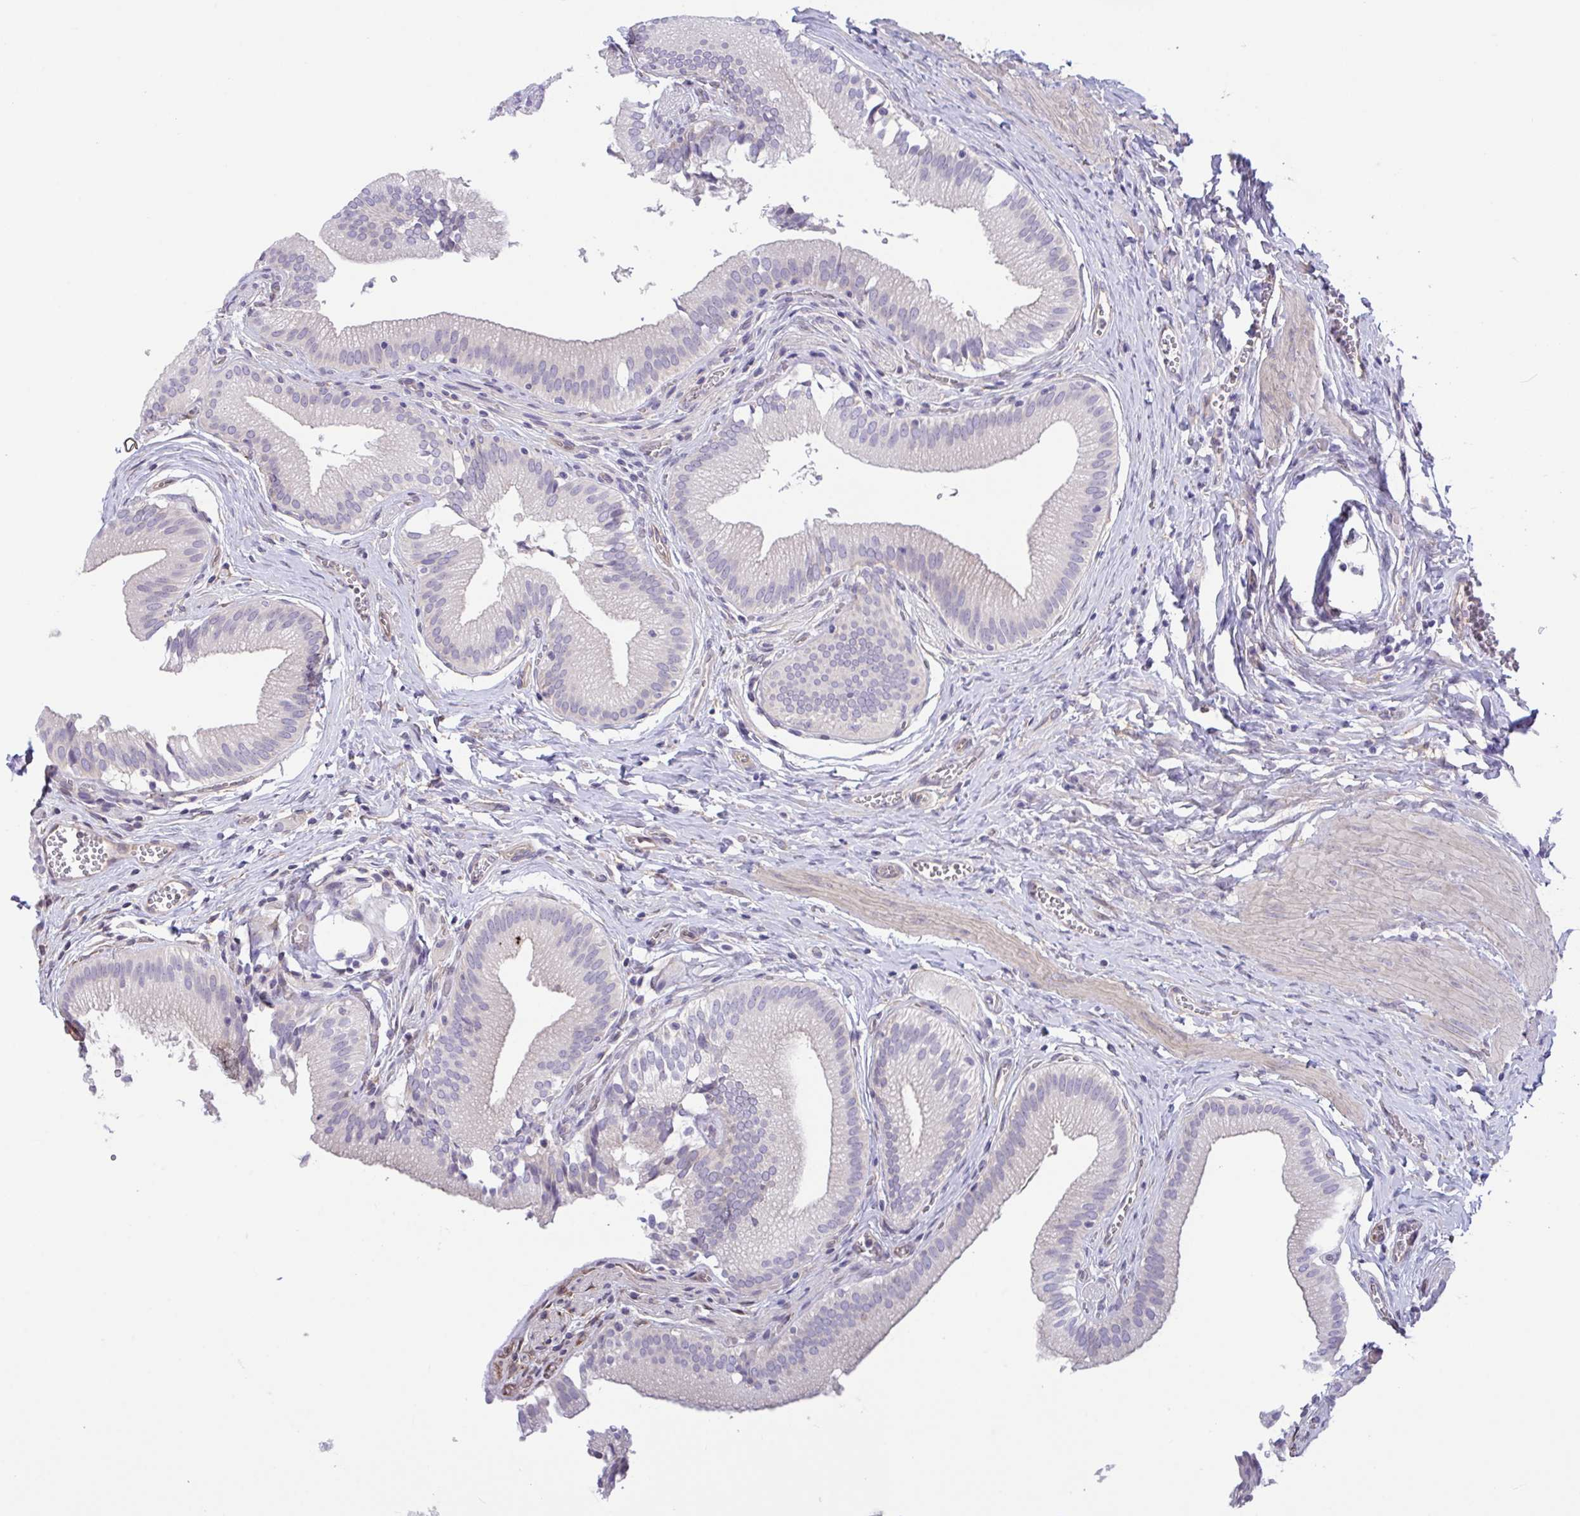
{"staining": {"intensity": "negative", "quantity": "none", "location": "none"}, "tissue": "gallbladder", "cell_type": "Glandular cells", "image_type": "normal", "snomed": [{"axis": "morphology", "description": "Normal tissue, NOS"}, {"axis": "topography", "description": "Gallbladder"}, {"axis": "topography", "description": "Peripheral nerve tissue"}], "caption": "This is an immunohistochemistry photomicrograph of benign gallbladder. There is no staining in glandular cells.", "gene": "RHOXF1", "patient": {"sex": "male", "age": 17}}